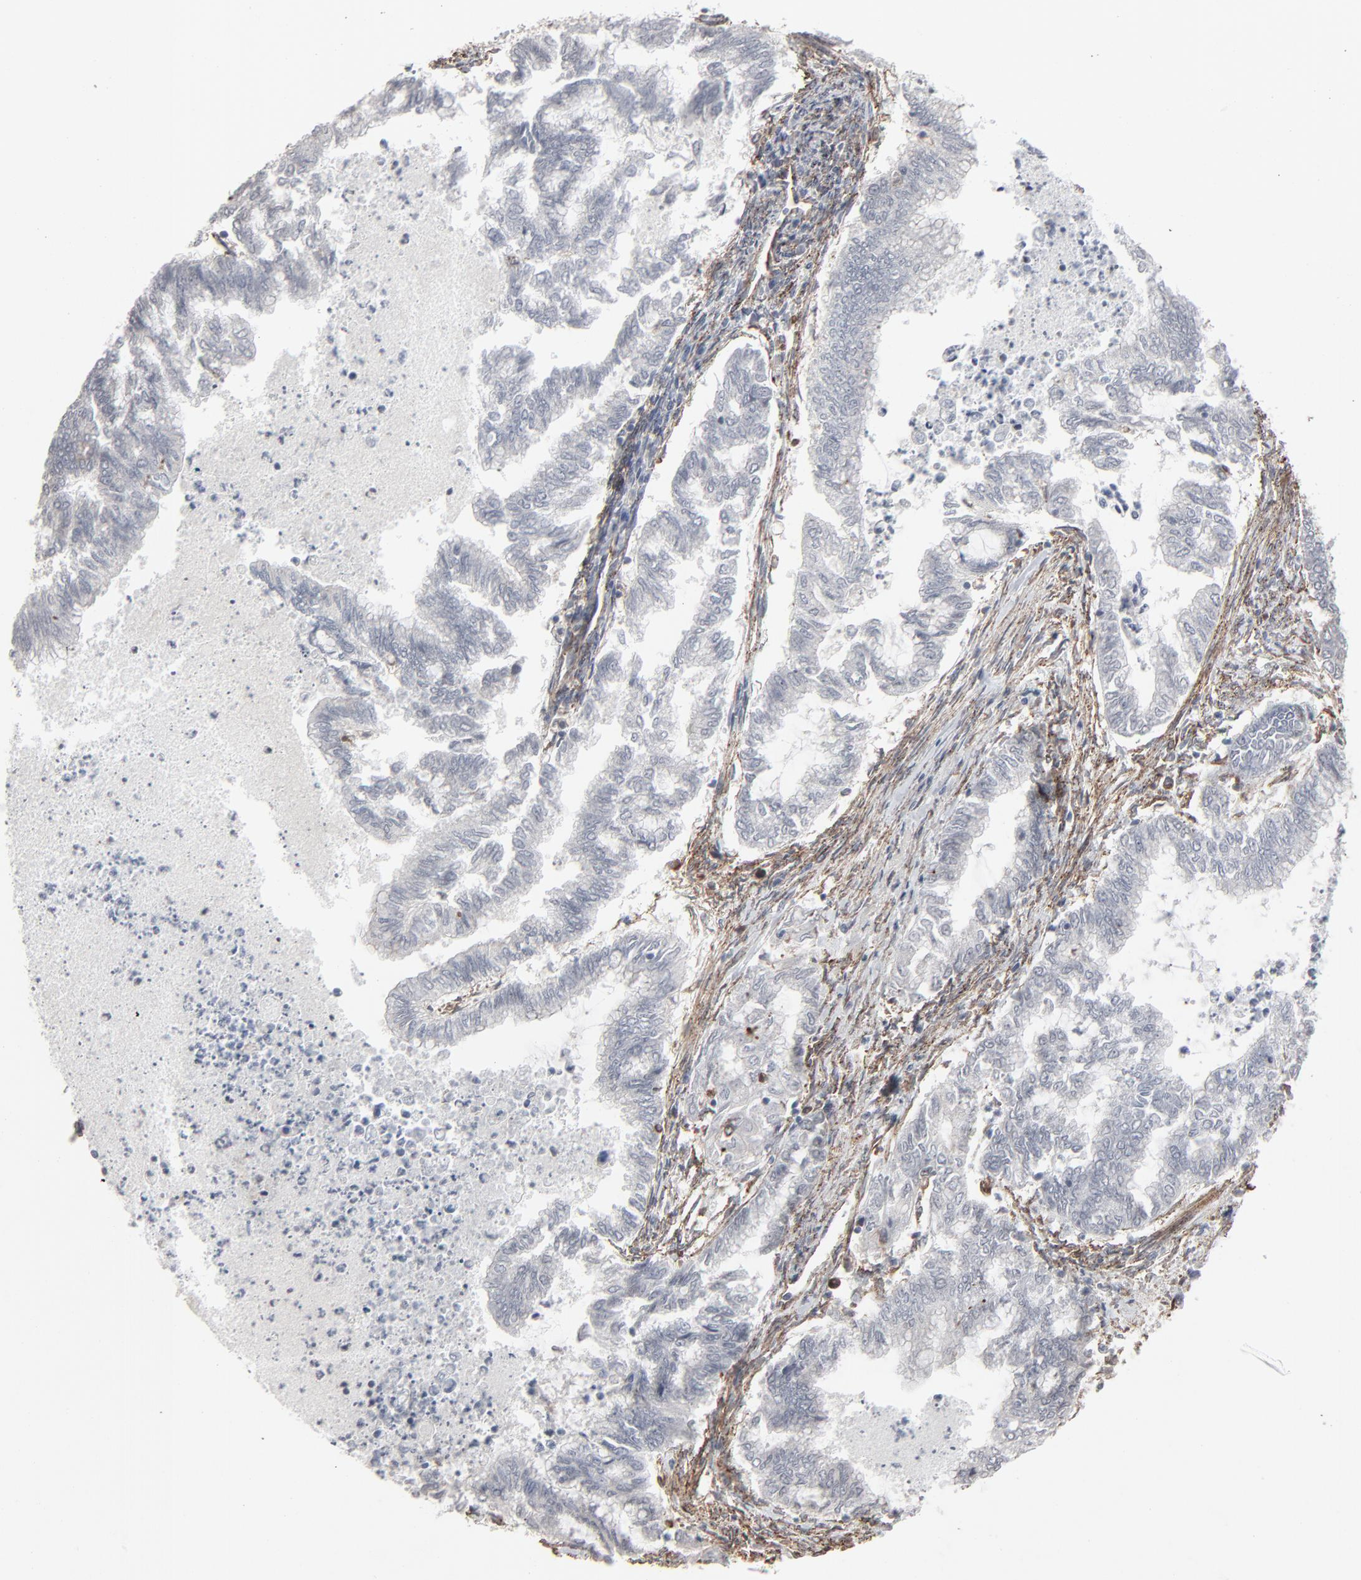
{"staining": {"intensity": "negative", "quantity": "none", "location": "none"}, "tissue": "endometrial cancer", "cell_type": "Tumor cells", "image_type": "cancer", "snomed": [{"axis": "morphology", "description": "Adenocarcinoma, NOS"}, {"axis": "topography", "description": "Endometrium"}], "caption": "This is an IHC image of adenocarcinoma (endometrial). There is no expression in tumor cells.", "gene": "CTNND1", "patient": {"sex": "female", "age": 79}}